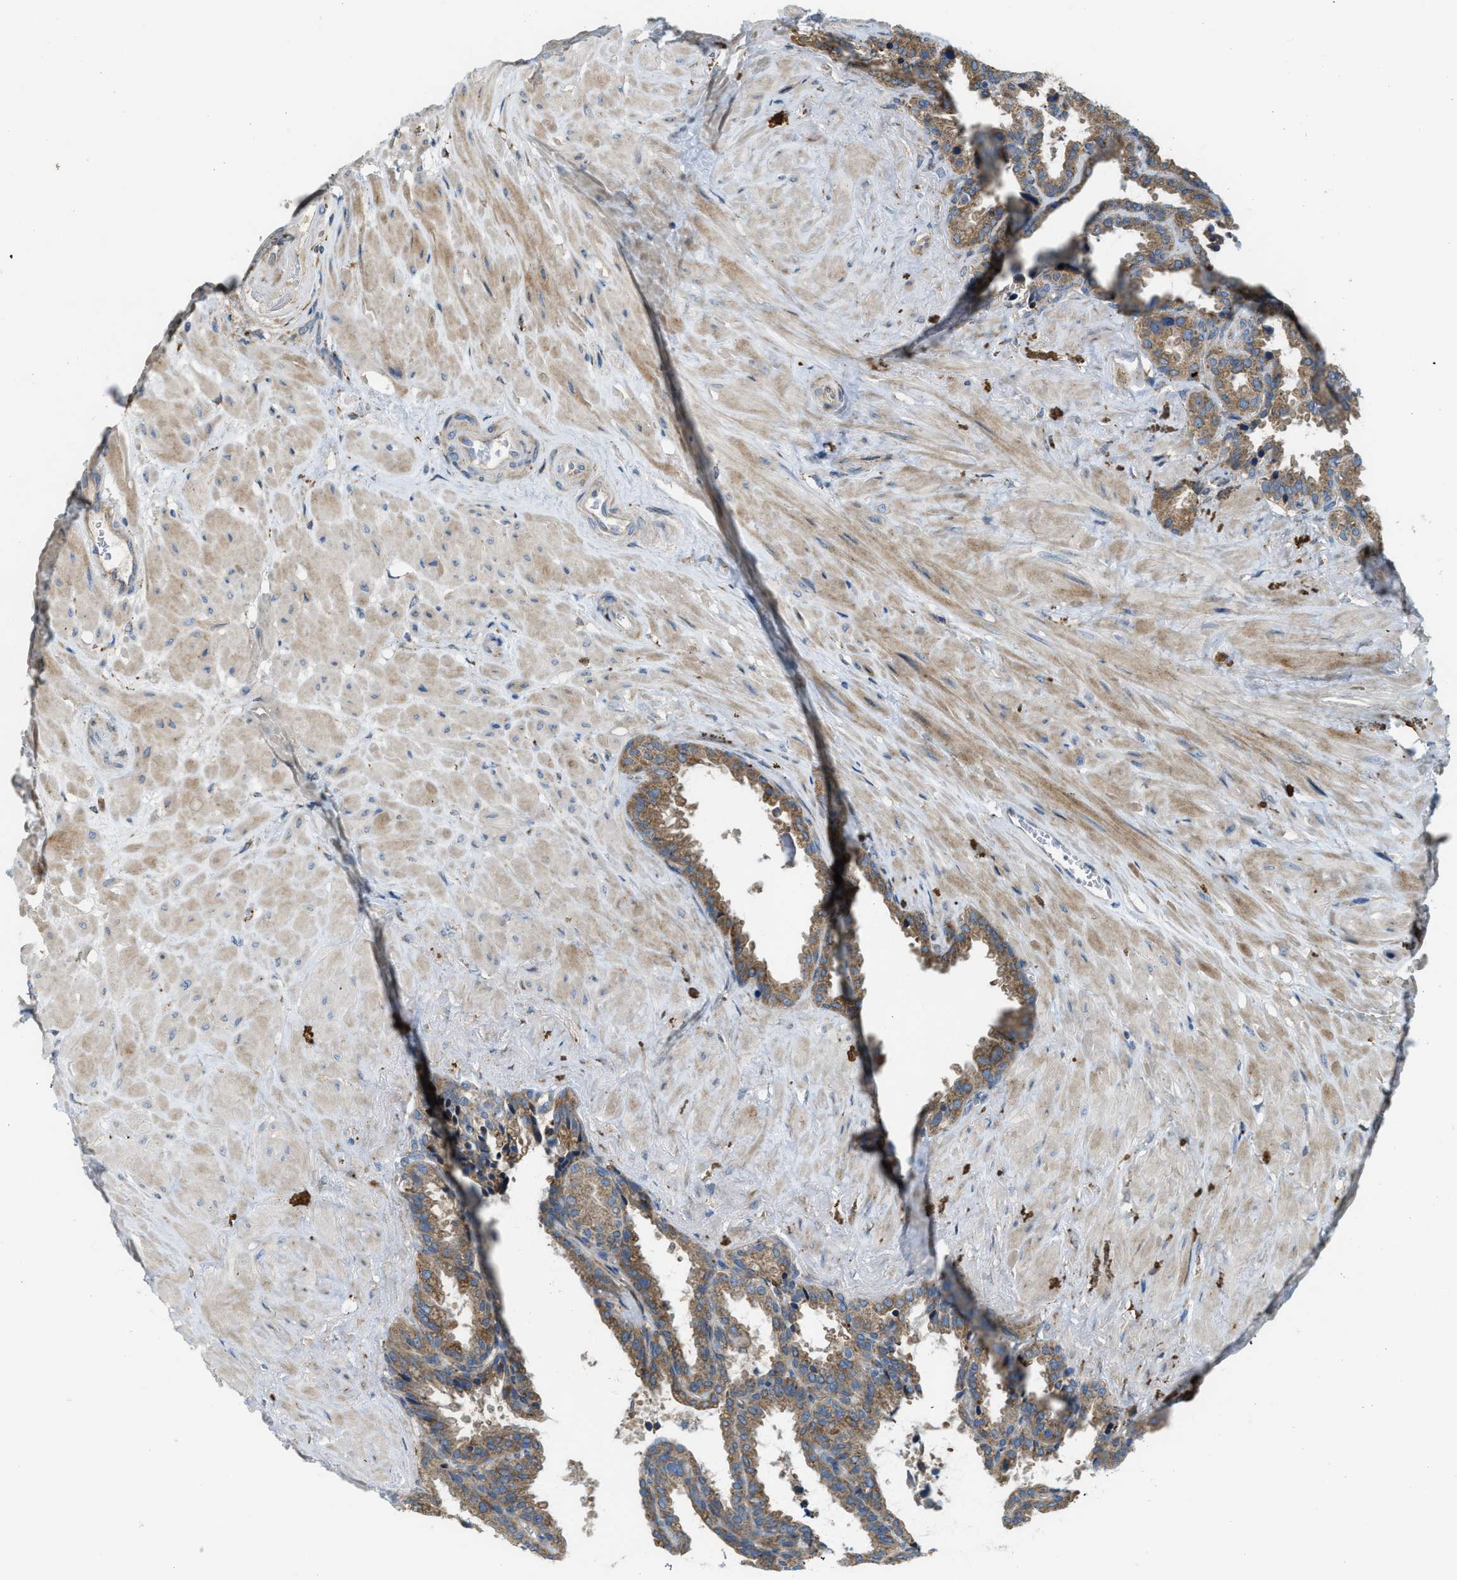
{"staining": {"intensity": "moderate", "quantity": ">75%", "location": "cytoplasmic/membranous"}, "tissue": "seminal vesicle", "cell_type": "Glandular cells", "image_type": "normal", "snomed": [{"axis": "morphology", "description": "Normal tissue, NOS"}, {"axis": "topography", "description": "Seminal veicle"}], "caption": "IHC of unremarkable seminal vesicle shows medium levels of moderate cytoplasmic/membranous expression in approximately >75% of glandular cells.", "gene": "TMEM68", "patient": {"sex": "male", "age": 46}}